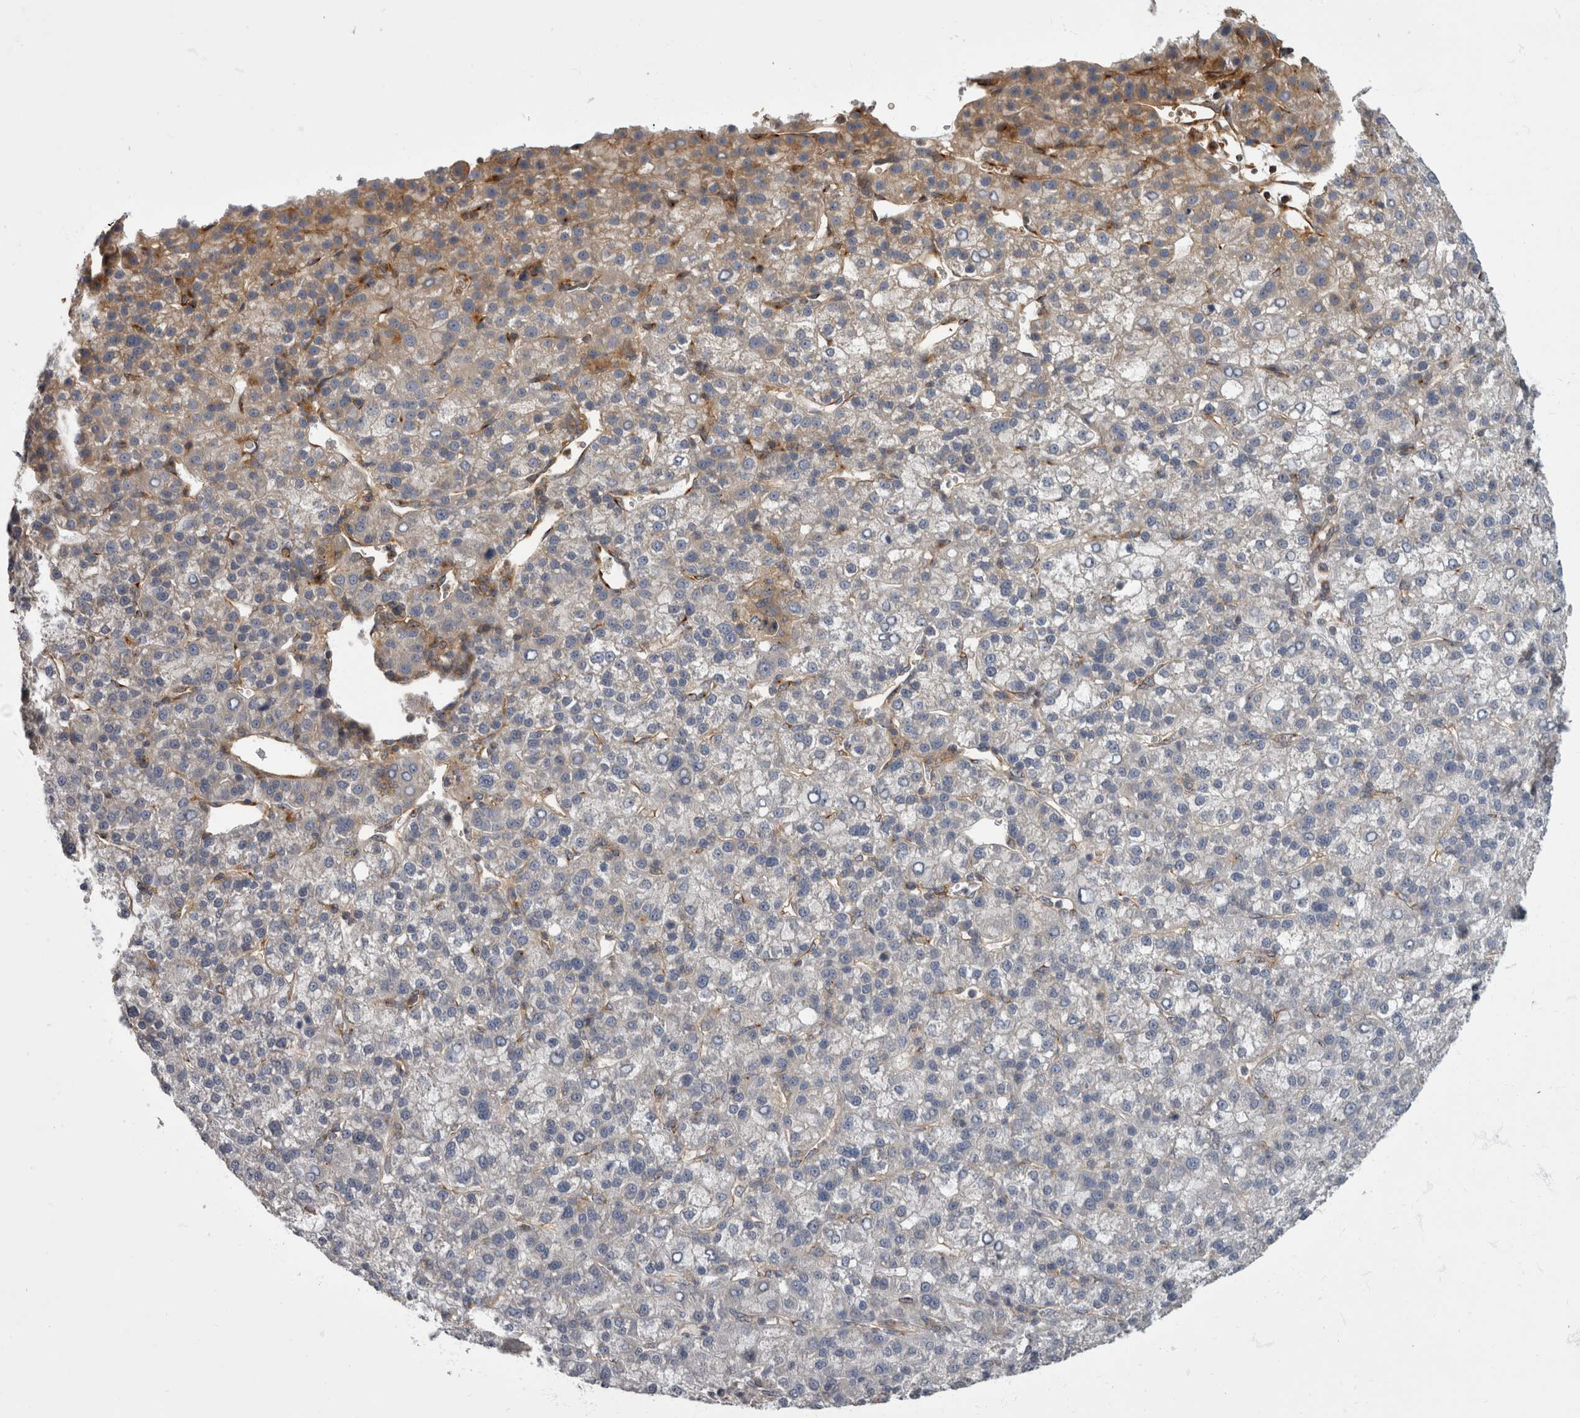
{"staining": {"intensity": "negative", "quantity": "none", "location": "none"}, "tissue": "liver cancer", "cell_type": "Tumor cells", "image_type": "cancer", "snomed": [{"axis": "morphology", "description": "Carcinoma, Hepatocellular, NOS"}, {"axis": "topography", "description": "Liver"}], "caption": "This is an immunohistochemistry (IHC) micrograph of human hepatocellular carcinoma (liver). There is no staining in tumor cells.", "gene": "HOOK3", "patient": {"sex": "female", "age": 58}}